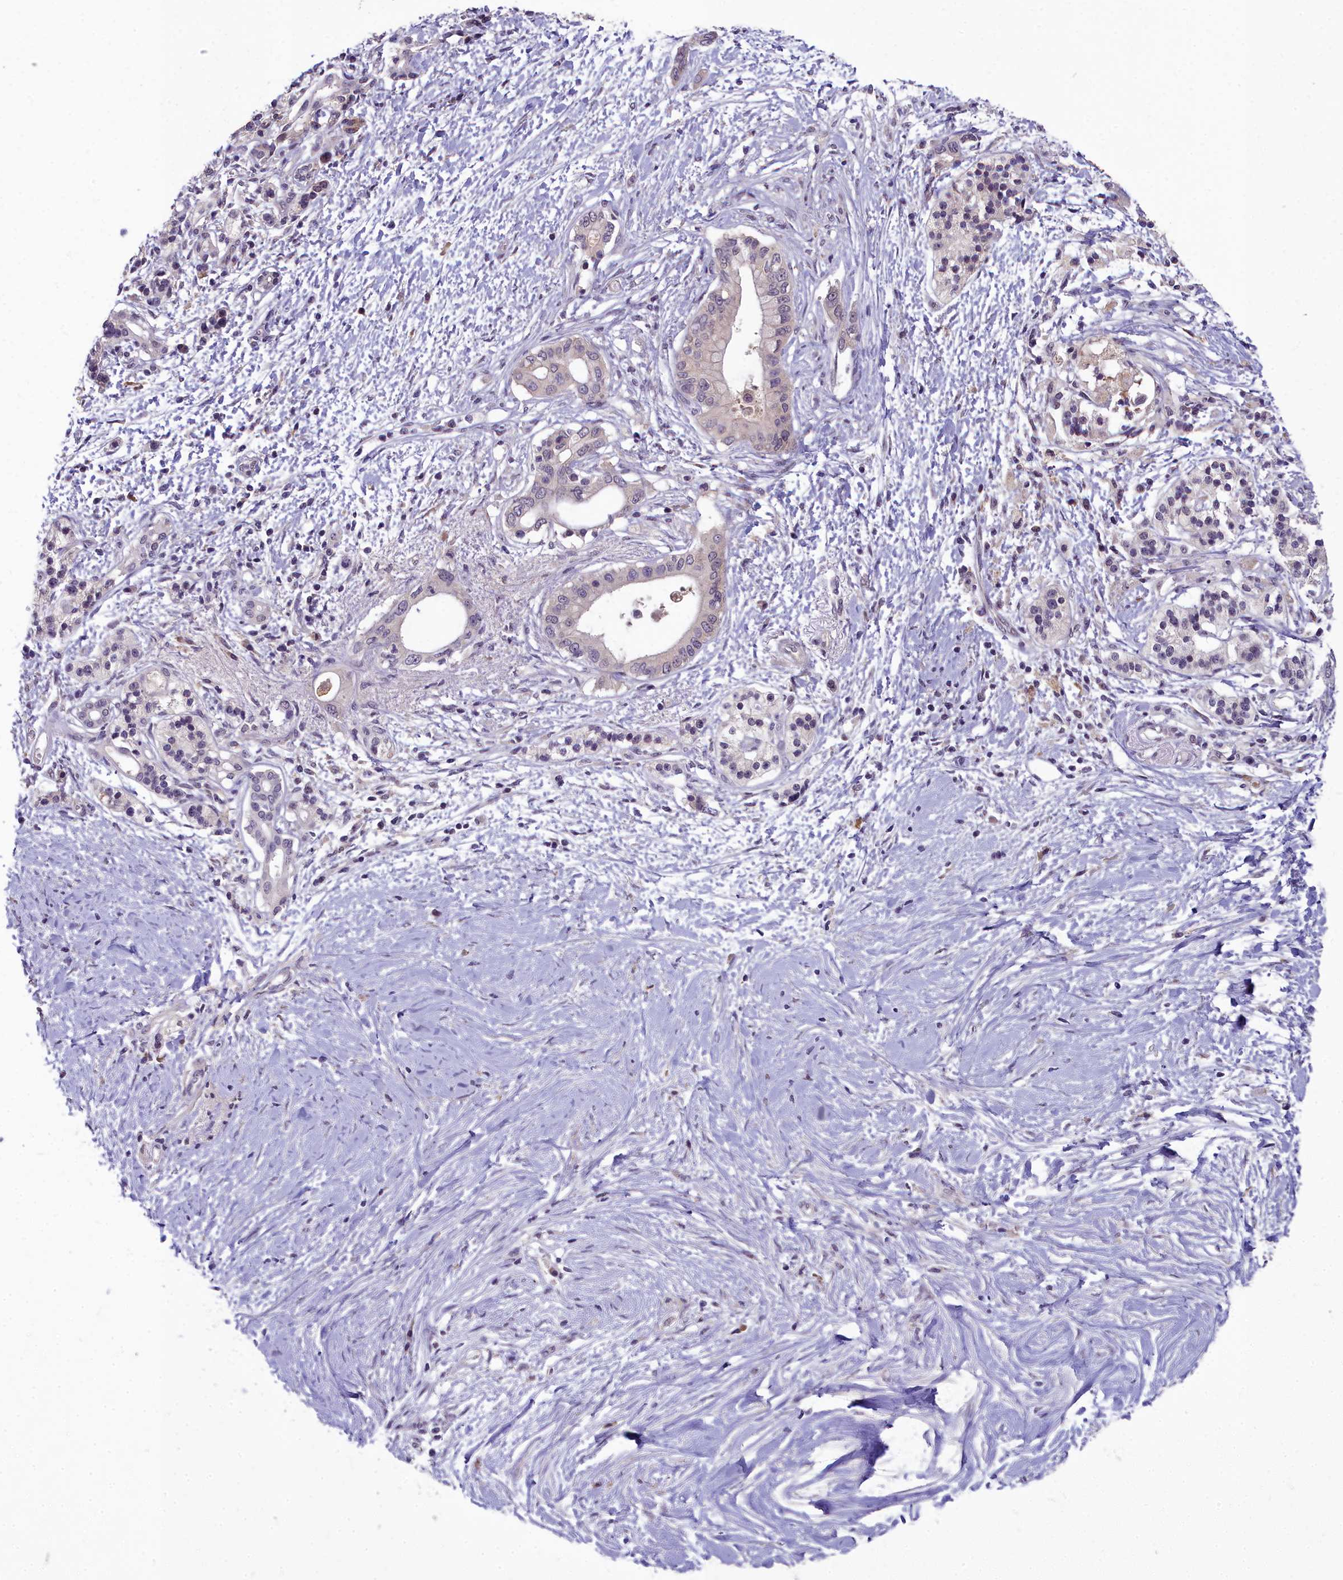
{"staining": {"intensity": "weak", "quantity": "25%-75%", "location": "cytoplasmic/membranous,nuclear"}, "tissue": "pancreatic cancer", "cell_type": "Tumor cells", "image_type": "cancer", "snomed": [{"axis": "morphology", "description": "Normal tissue, NOS"}, {"axis": "morphology", "description": "Adenocarcinoma, NOS"}, {"axis": "topography", "description": "Pancreas"}, {"axis": "topography", "description": "Peripheral nerve tissue"}], "caption": "Tumor cells reveal weak cytoplasmic/membranous and nuclear expression in about 25%-75% of cells in pancreatic cancer (adenocarcinoma). (DAB (3,3'-diaminobenzidine) IHC, brown staining for protein, blue staining for nuclei).", "gene": "ZNF333", "patient": {"sex": "male", "age": 59}}